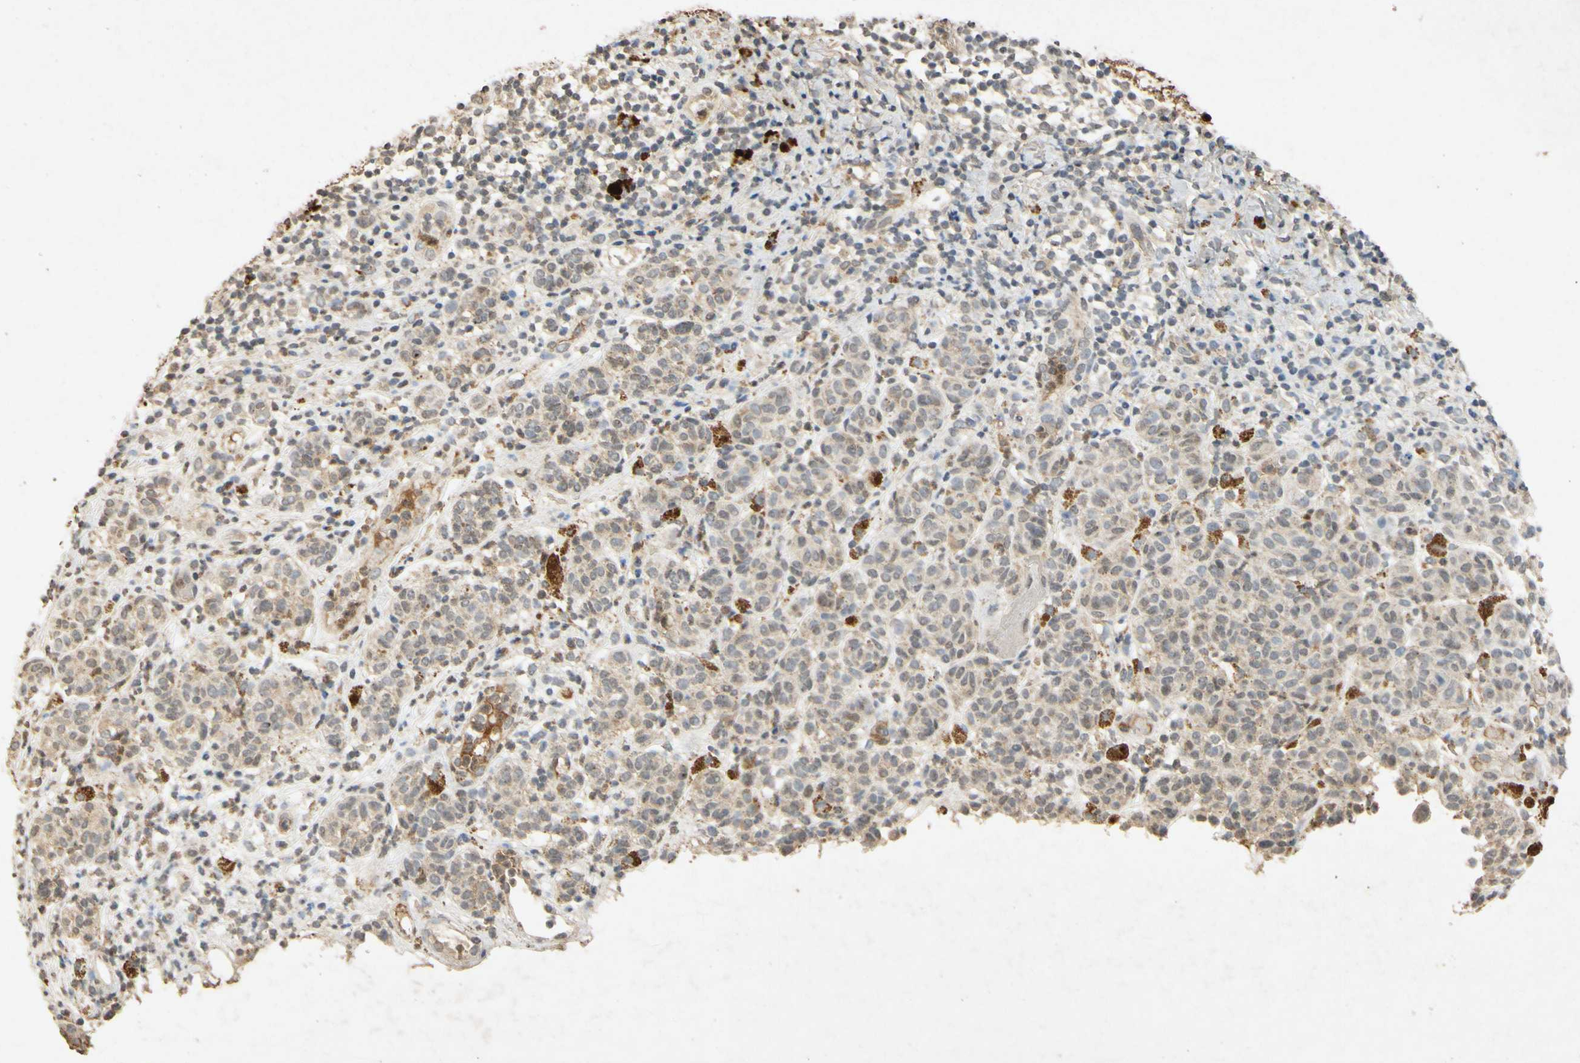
{"staining": {"intensity": "weak", "quantity": "25%-75%", "location": "cytoplasmic/membranous"}, "tissue": "melanoma", "cell_type": "Tumor cells", "image_type": "cancer", "snomed": [{"axis": "morphology", "description": "Malignant melanoma, NOS"}, {"axis": "topography", "description": "Skin"}], "caption": "Protein expression analysis of human malignant melanoma reveals weak cytoplasmic/membranous expression in about 25%-75% of tumor cells. (IHC, brightfield microscopy, high magnification).", "gene": "CP", "patient": {"sex": "male", "age": 64}}